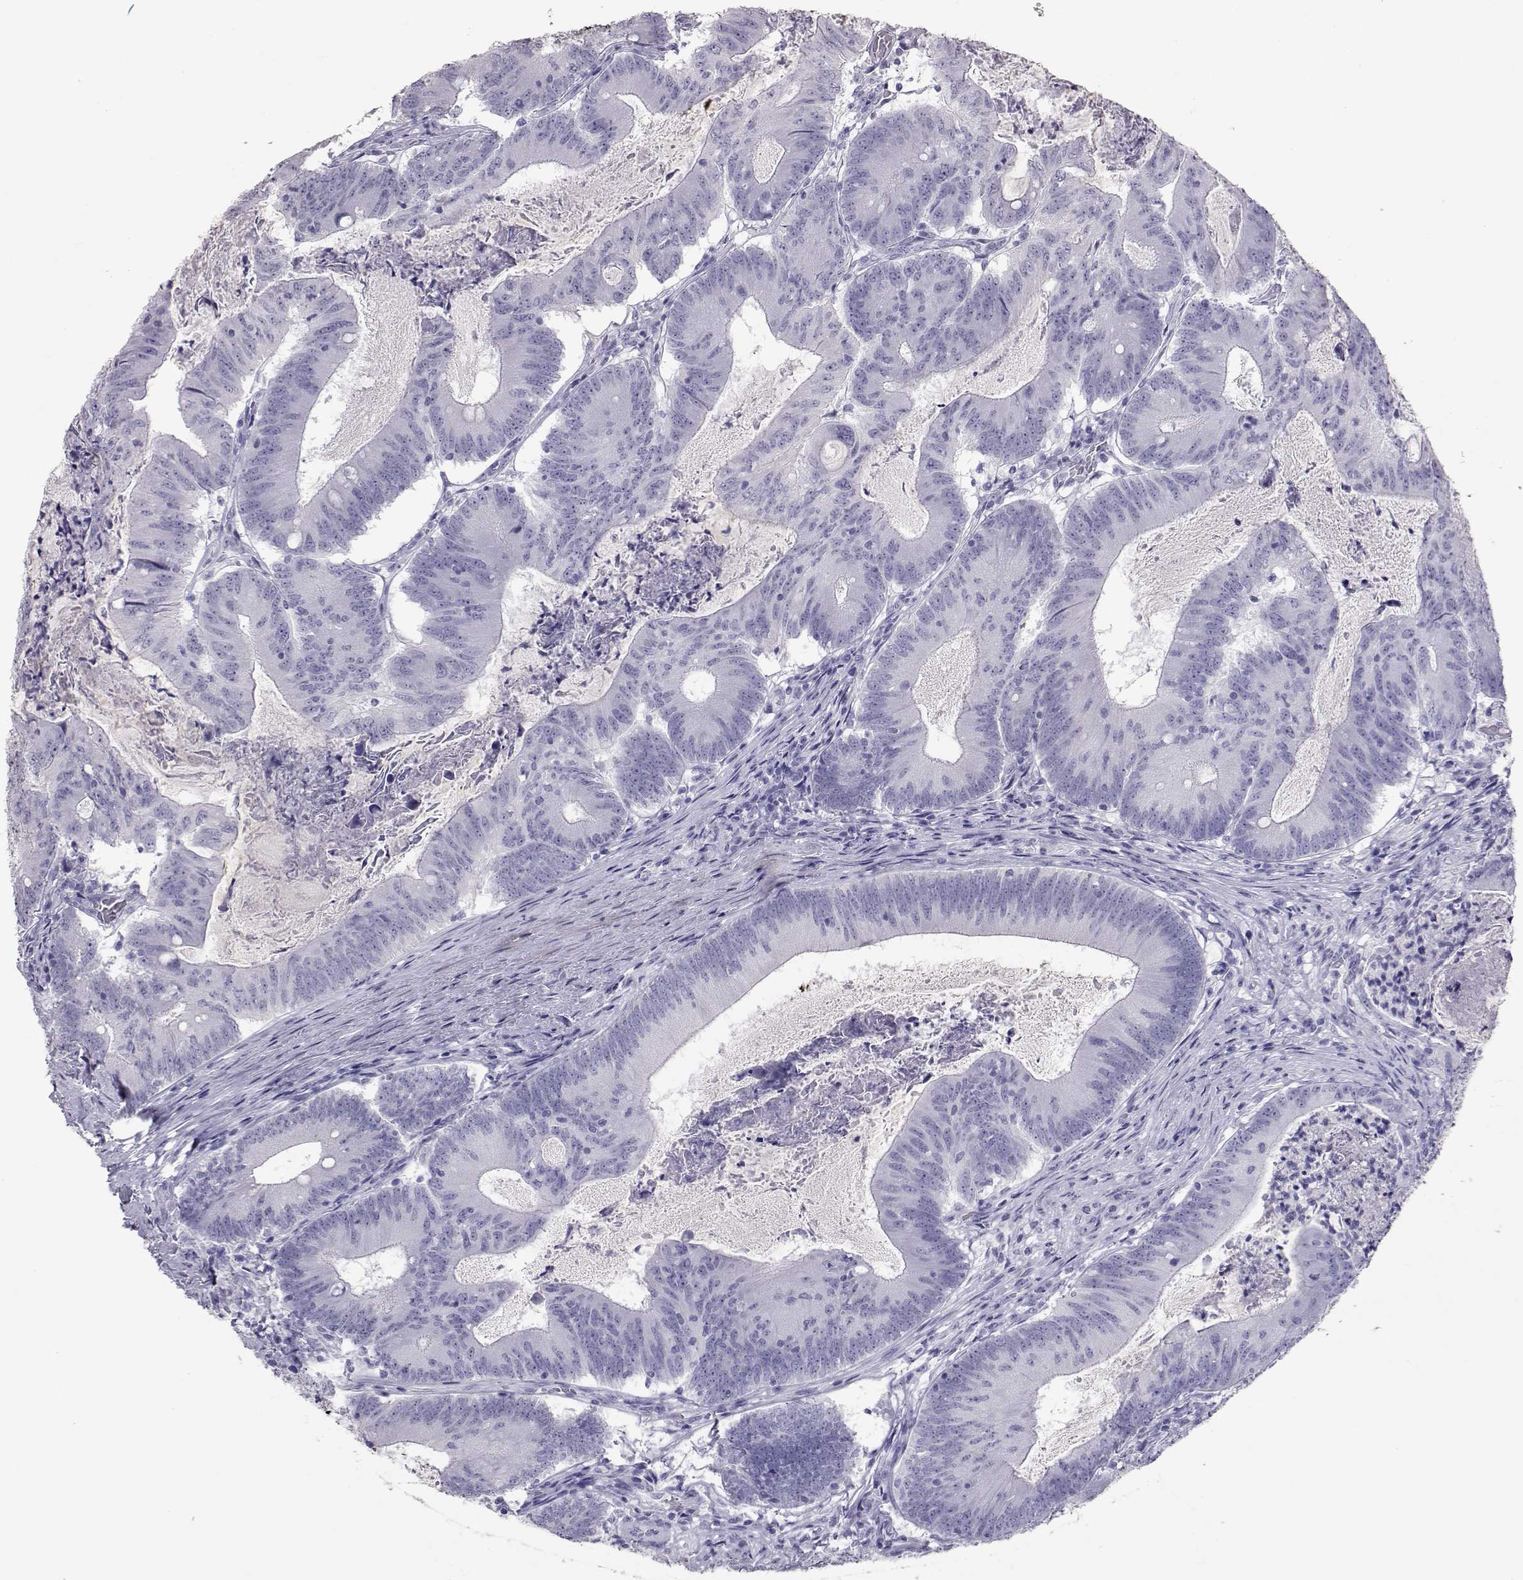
{"staining": {"intensity": "negative", "quantity": "none", "location": "none"}, "tissue": "colorectal cancer", "cell_type": "Tumor cells", "image_type": "cancer", "snomed": [{"axis": "morphology", "description": "Adenocarcinoma, NOS"}, {"axis": "topography", "description": "Colon"}], "caption": "The immunohistochemistry image has no significant positivity in tumor cells of adenocarcinoma (colorectal) tissue.", "gene": "PMCH", "patient": {"sex": "female", "age": 70}}